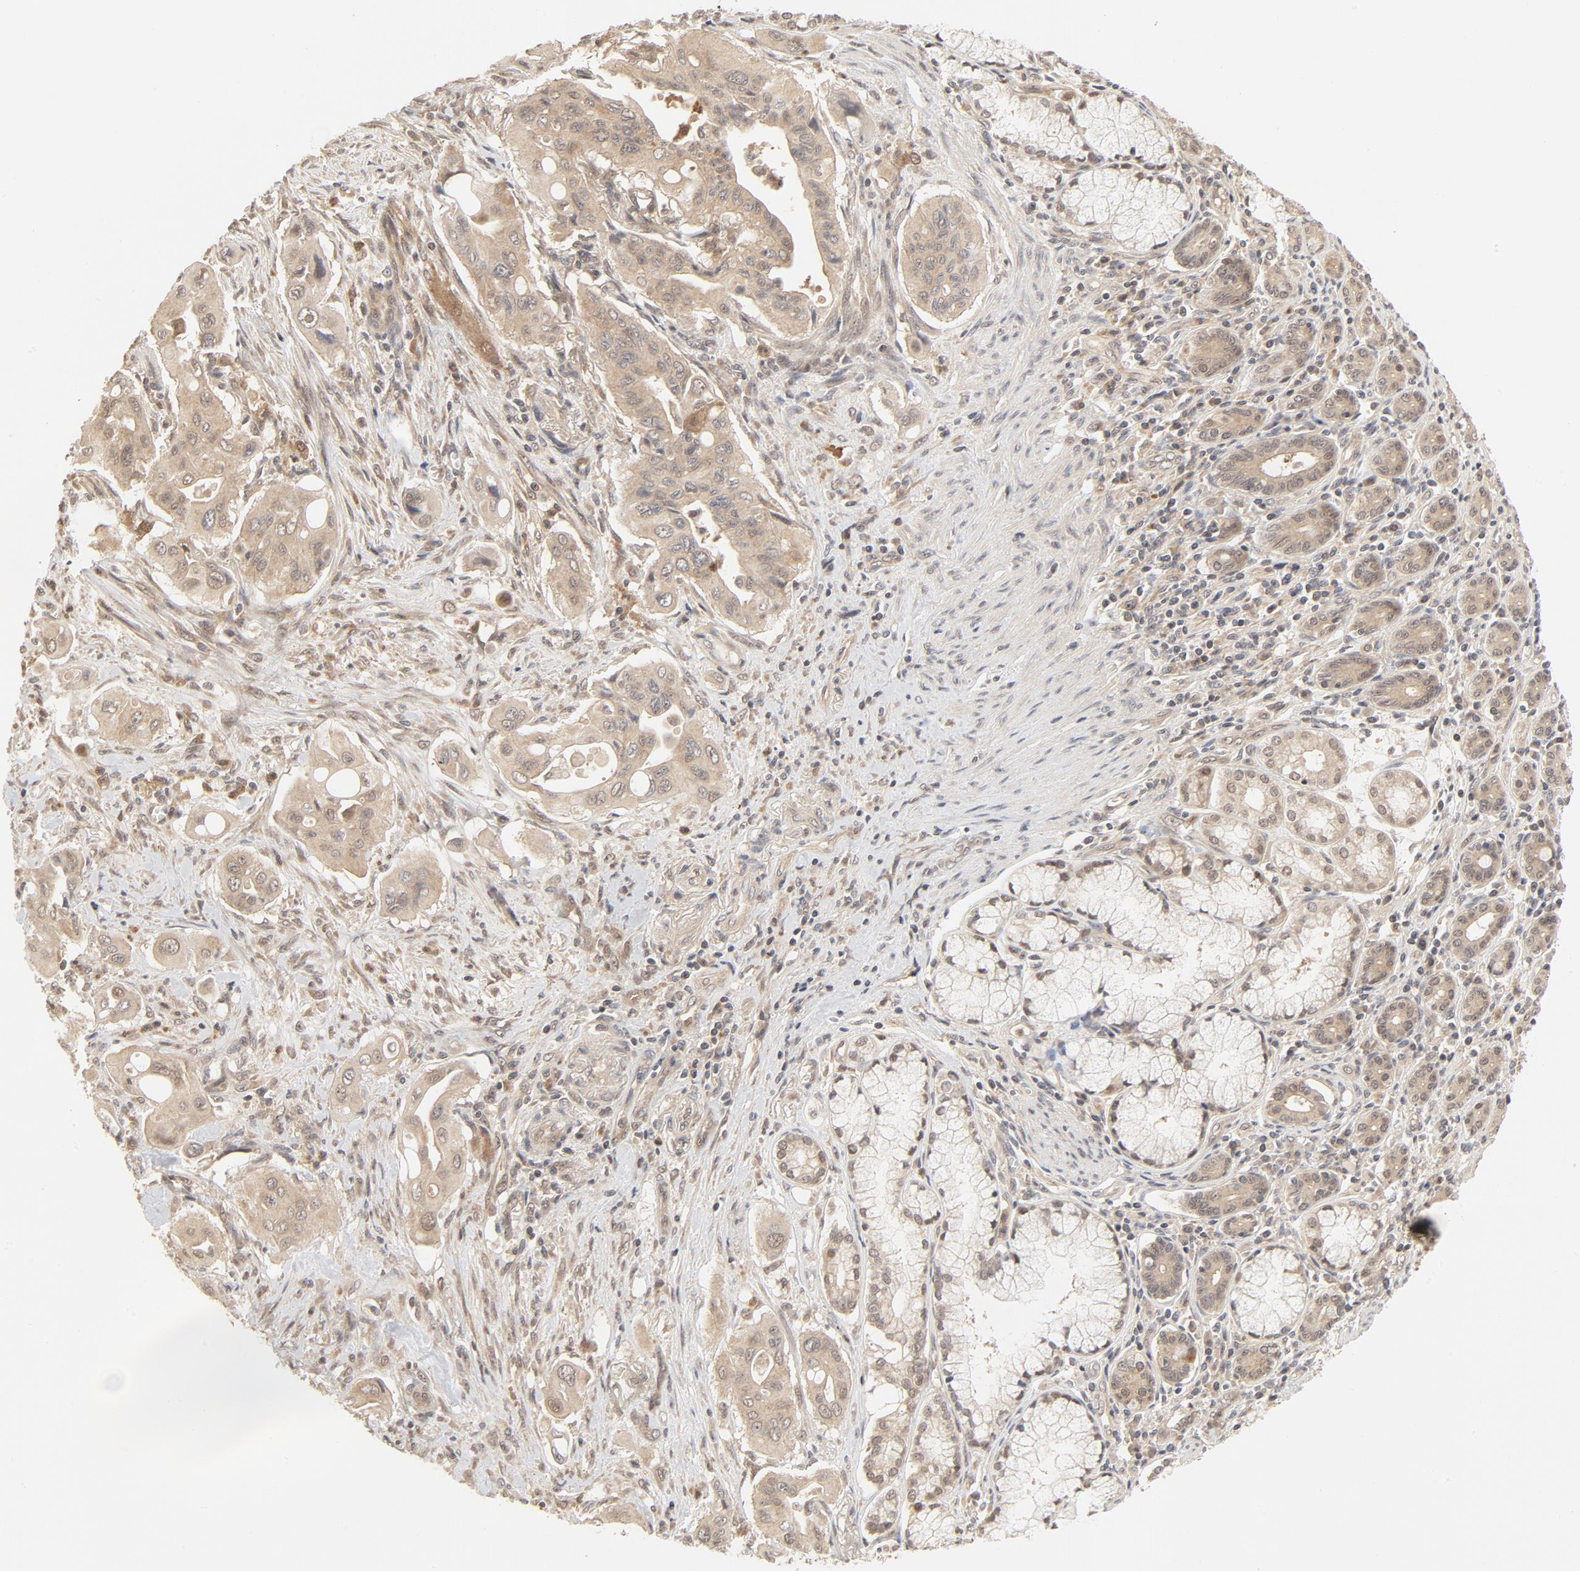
{"staining": {"intensity": "weak", "quantity": ">75%", "location": "cytoplasmic/membranous,nuclear"}, "tissue": "pancreatic cancer", "cell_type": "Tumor cells", "image_type": "cancer", "snomed": [{"axis": "morphology", "description": "Adenocarcinoma, NOS"}, {"axis": "topography", "description": "Pancreas"}], "caption": "Immunohistochemistry (IHC) staining of pancreatic cancer (adenocarcinoma), which displays low levels of weak cytoplasmic/membranous and nuclear expression in approximately >75% of tumor cells indicating weak cytoplasmic/membranous and nuclear protein expression. The staining was performed using DAB (brown) for protein detection and nuclei were counterstained in hematoxylin (blue).", "gene": "NEDD8", "patient": {"sex": "male", "age": 77}}